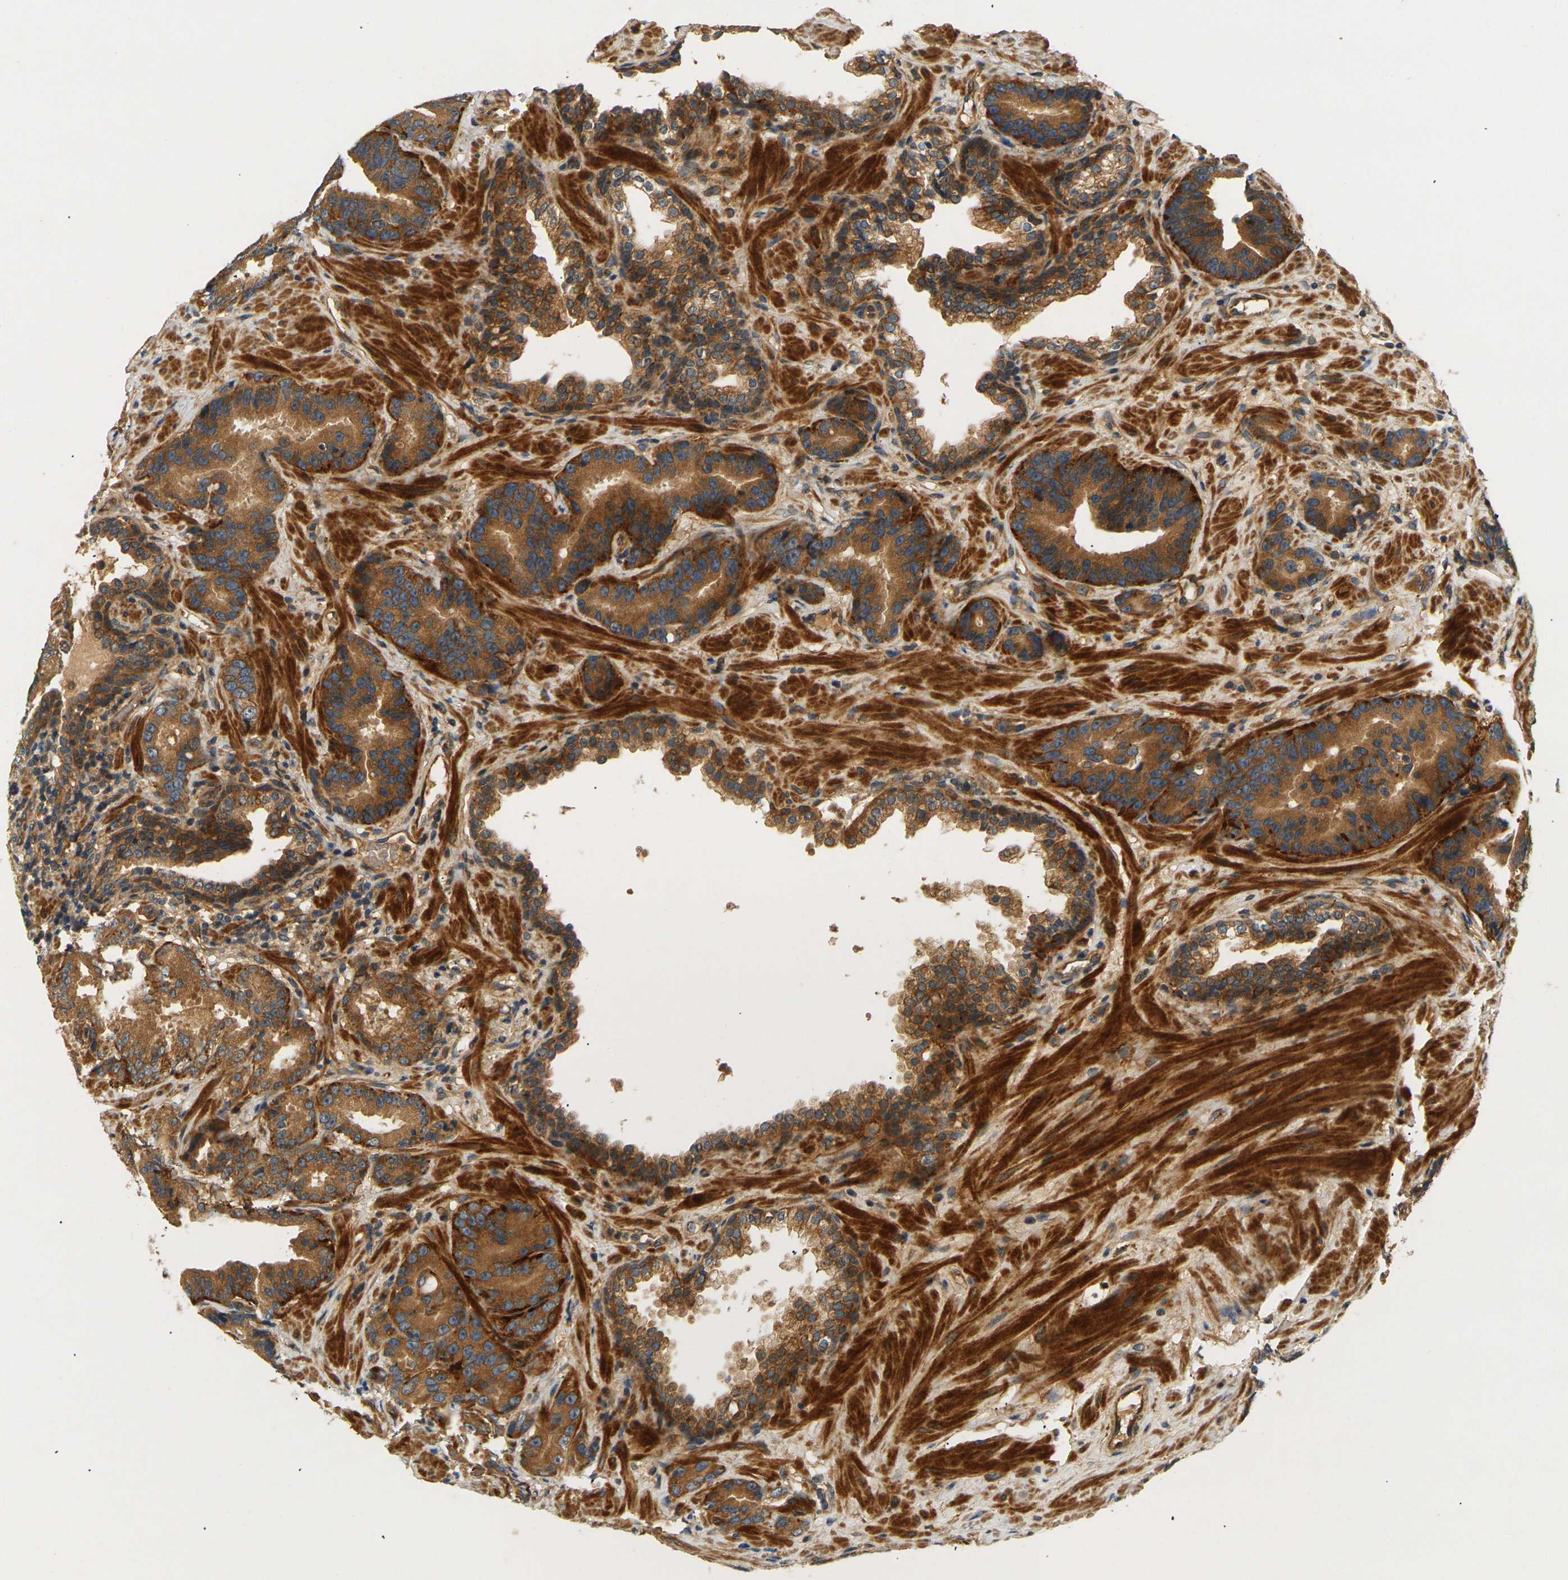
{"staining": {"intensity": "strong", "quantity": ">75%", "location": "cytoplasmic/membranous"}, "tissue": "prostate cancer", "cell_type": "Tumor cells", "image_type": "cancer", "snomed": [{"axis": "morphology", "description": "Adenocarcinoma, Low grade"}, {"axis": "topography", "description": "Prostate"}], "caption": "Adenocarcinoma (low-grade) (prostate) tissue shows strong cytoplasmic/membranous expression in approximately >75% of tumor cells (DAB (3,3'-diaminobenzidine) IHC with brightfield microscopy, high magnification).", "gene": "LRCH3", "patient": {"sex": "male", "age": 59}}